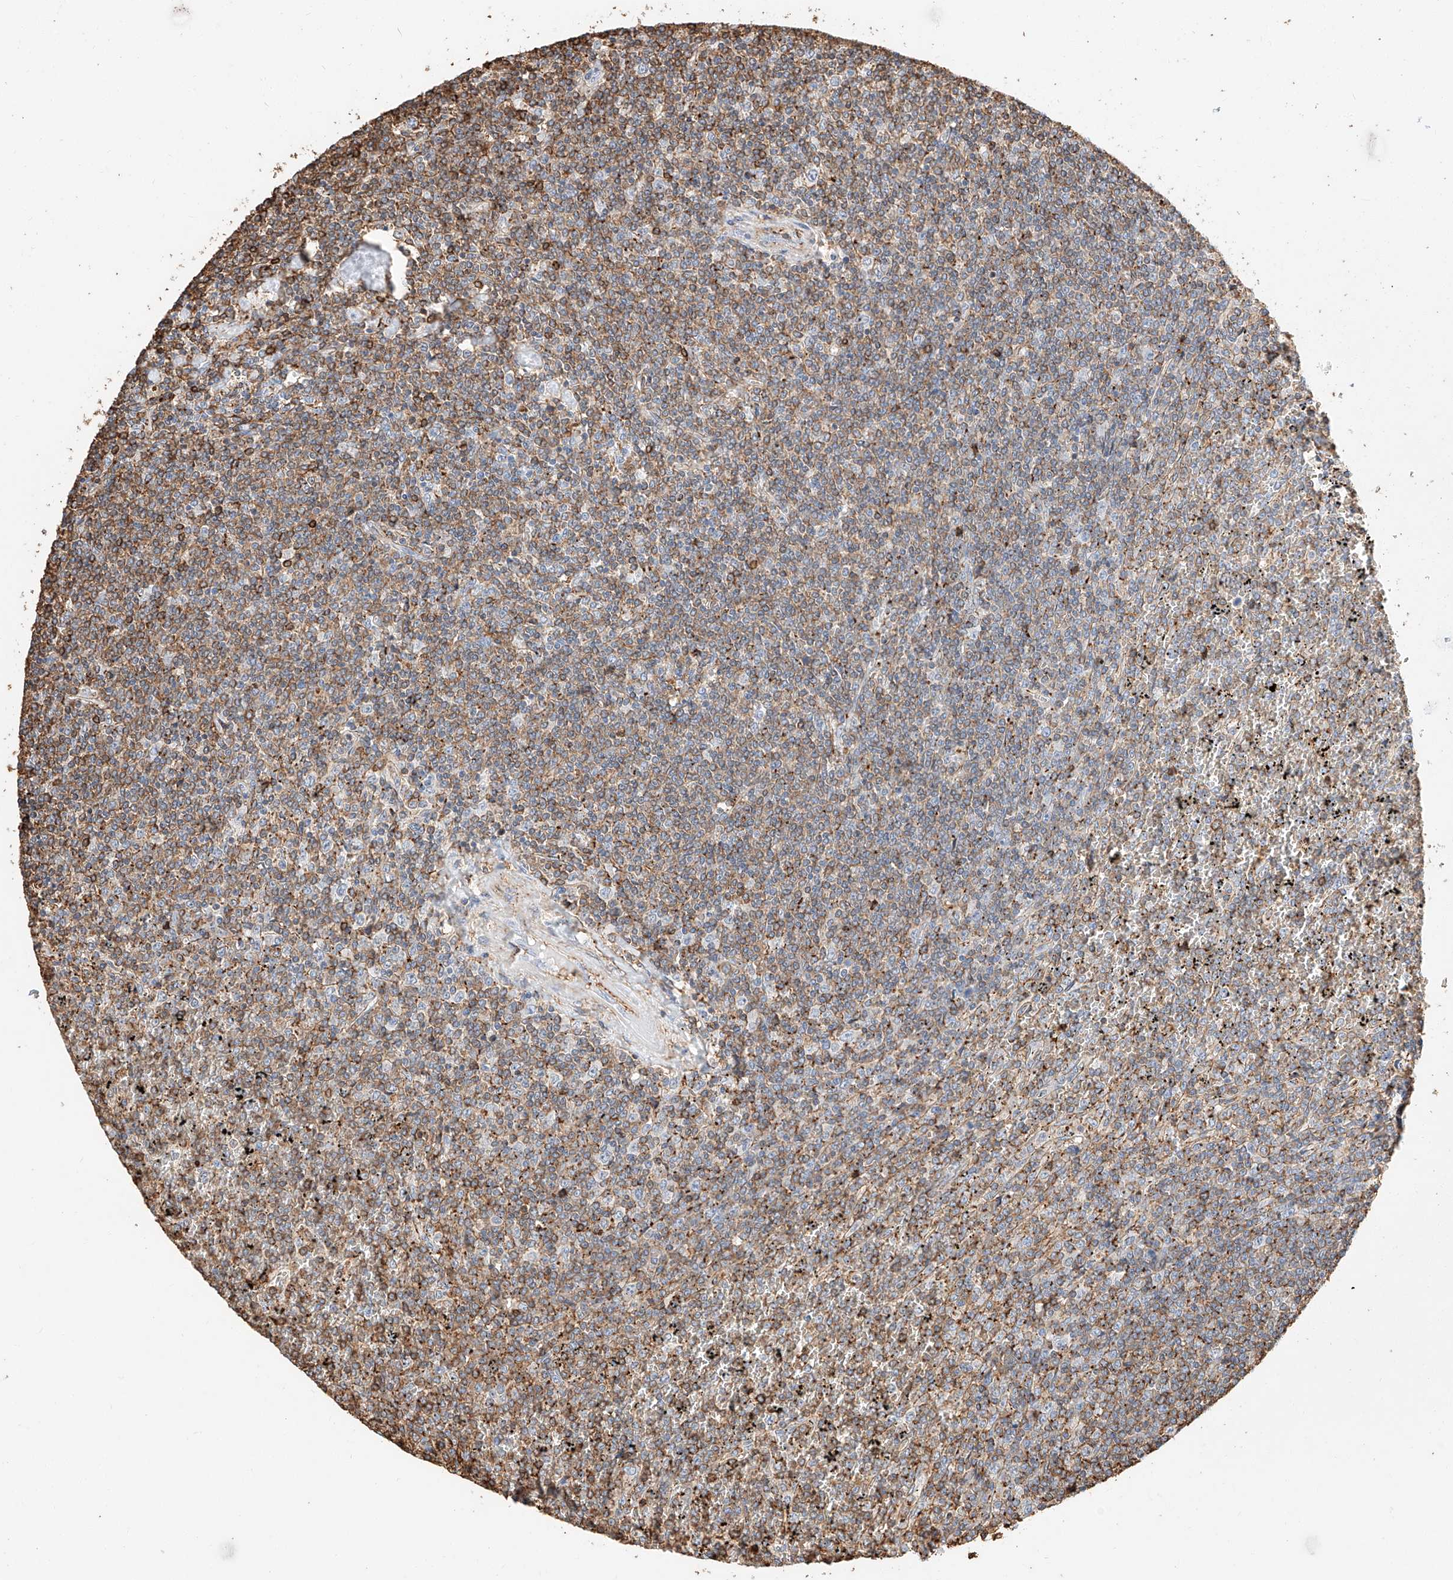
{"staining": {"intensity": "moderate", "quantity": ">75%", "location": "cytoplasmic/membranous"}, "tissue": "lymphoma", "cell_type": "Tumor cells", "image_type": "cancer", "snomed": [{"axis": "morphology", "description": "Malignant lymphoma, non-Hodgkin's type, Low grade"}, {"axis": "topography", "description": "Spleen"}], "caption": "Immunohistochemistry (IHC) micrograph of neoplastic tissue: human low-grade malignant lymphoma, non-Hodgkin's type stained using IHC shows medium levels of moderate protein expression localized specifically in the cytoplasmic/membranous of tumor cells, appearing as a cytoplasmic/membranous brown color.", "gene": "WFS1", "patient": {"sex": "female", "age": 19}}